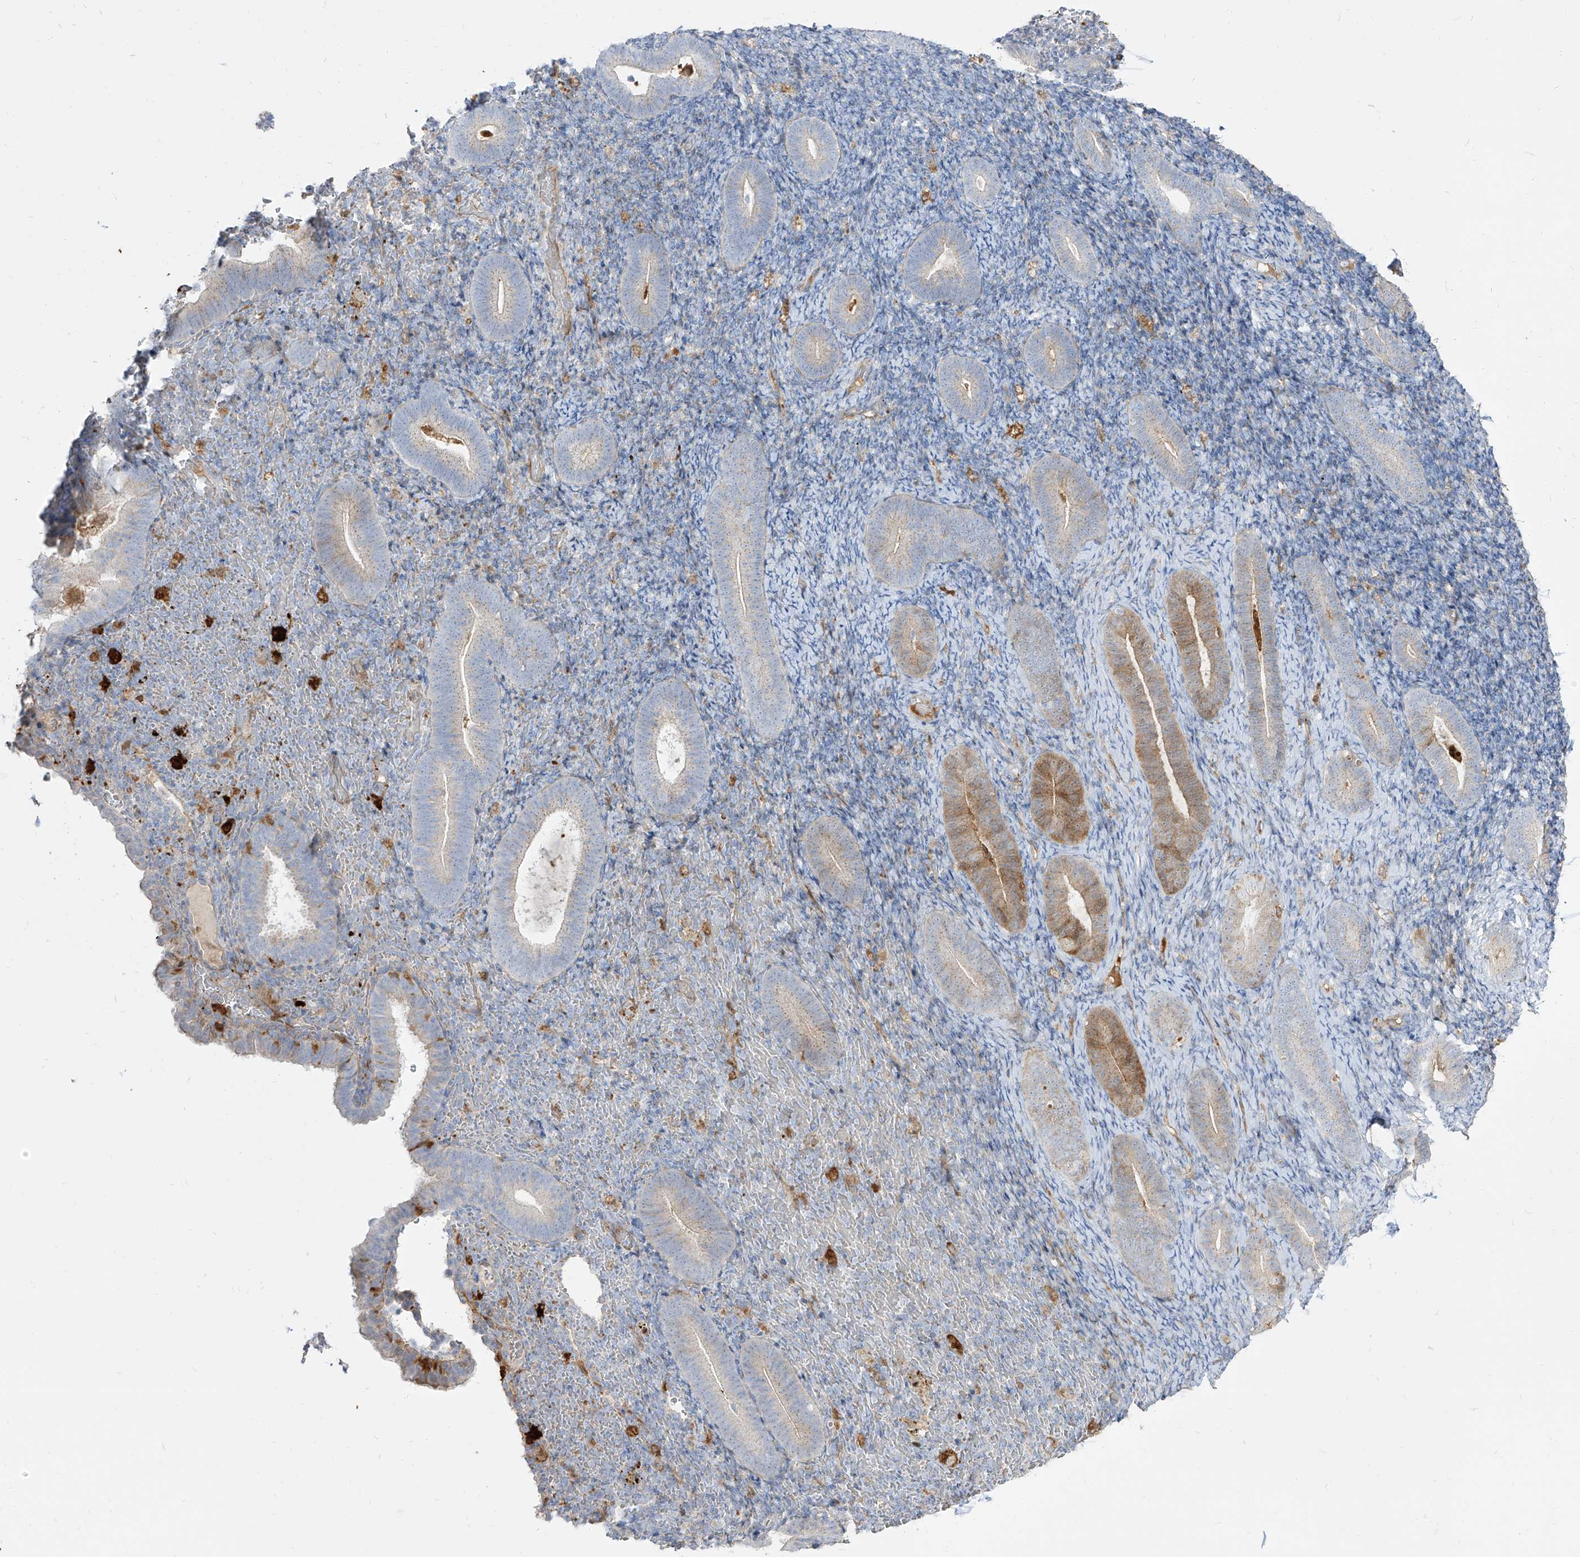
{"staining": {"intensity": "negative", "quantity": "none", "location": "none"}, "tissue": "endometrium", "cell_type": "Cells in endometrial stroma", "image_type": "normal", "snomed": [{"axis": "morphology", "description": "Normal tissue, NOS"}, {"axis": "topography", "description": "Endometrium"}], "caption": "Normal endometrium was stained to show a protein in brown. There is no significant staining in cells in endometrial stroma. (DAB (3,3'-diaminobenzidine) immunohistochemistry visualized using brightfield microscopy, high magnification).", "gene": "KYNU", "patient": {"sex": "female", "age": 51}}